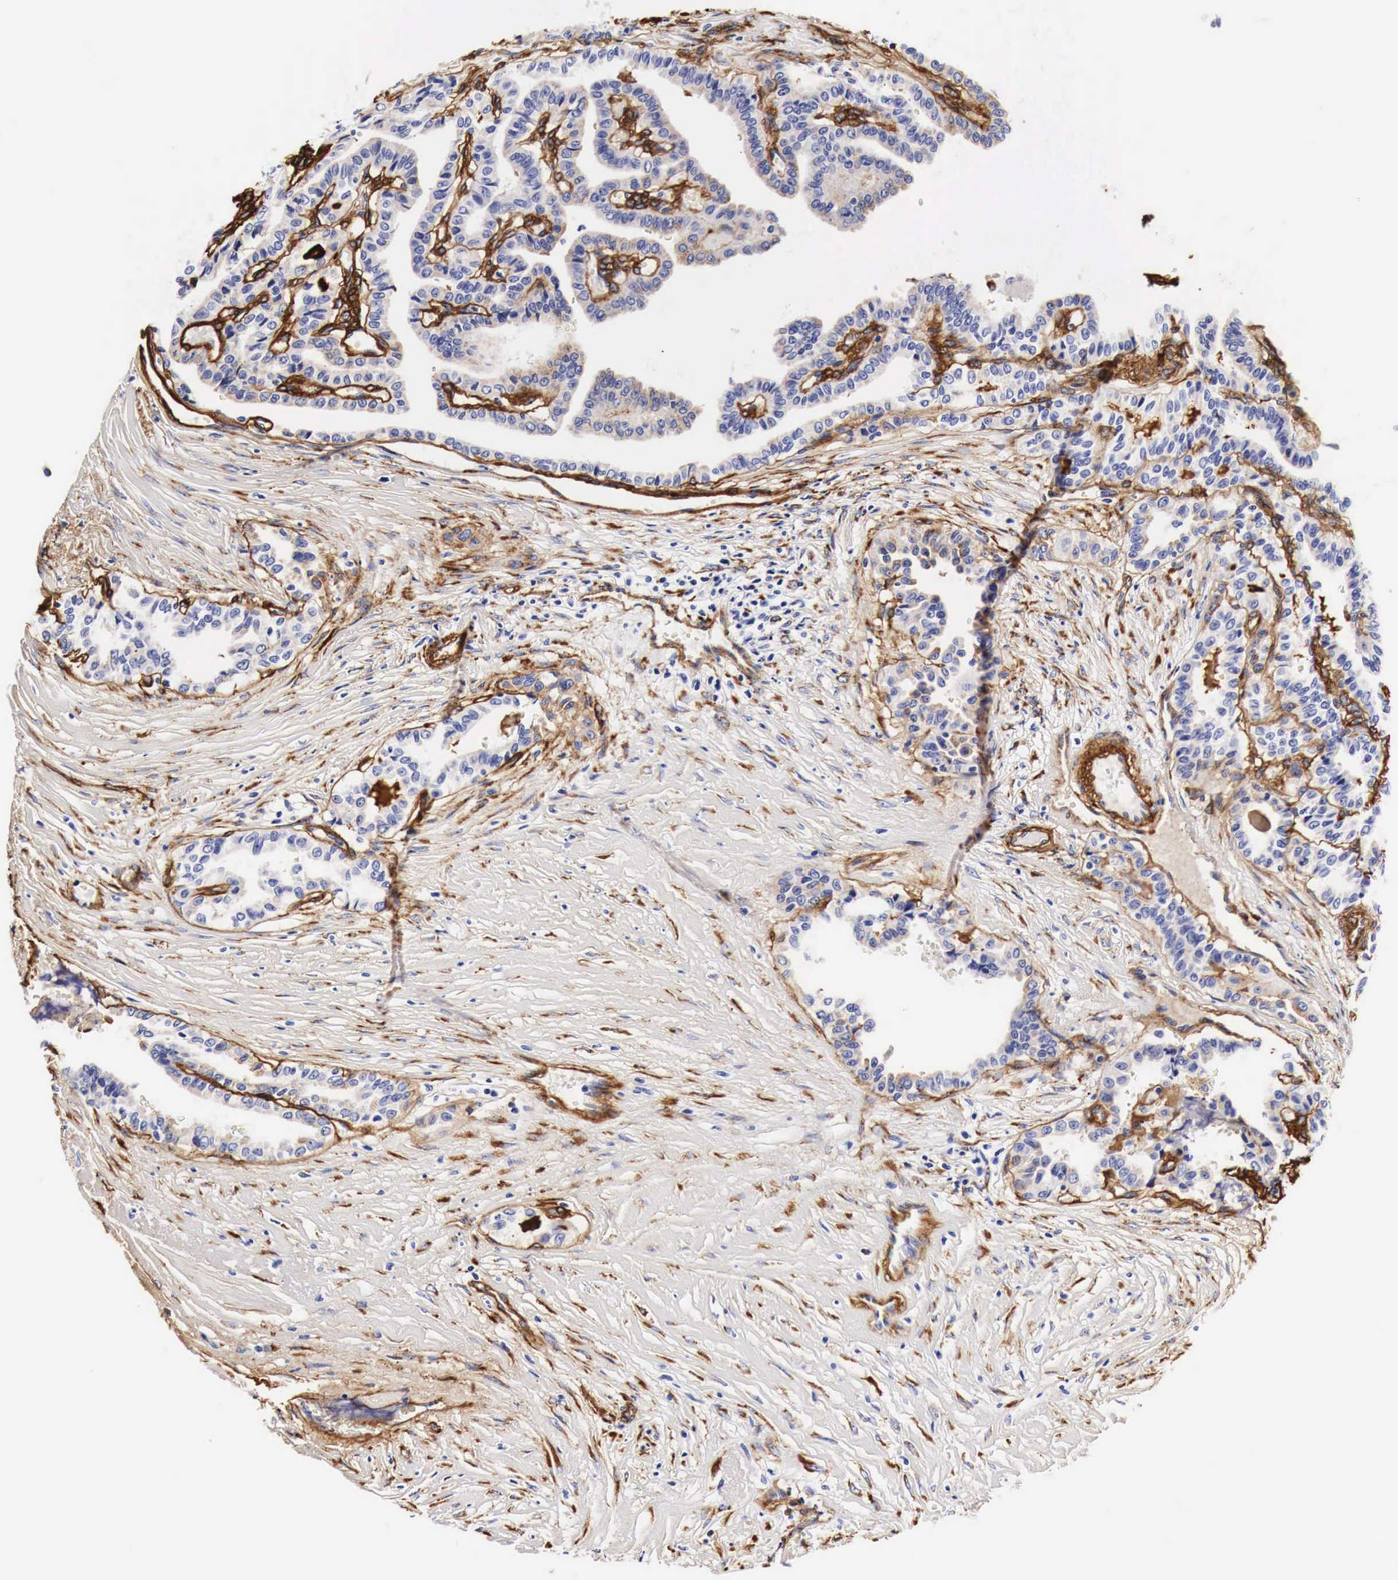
{"staining": {"intensity": "weak", "quantity": "<25%", "location": "cytoplasmic/membranous"}, "tissue": "thyroid cancer", "cell_type": "Tumor cells", "image_type": "cancer", "snomed": [{"axis": "morphology", "description": "Papillary adenocarcinoma, NOS"}, {"axis": "topography", "description": "Thyroid gland"}], "caption": "An image of thyroid cancer (papillary adenocarcinoma) stained for a protein demonstrates no brown staining in tumor cells.", "gene": "LAMB2", "patient": {"sex": "male", "age": 87}}